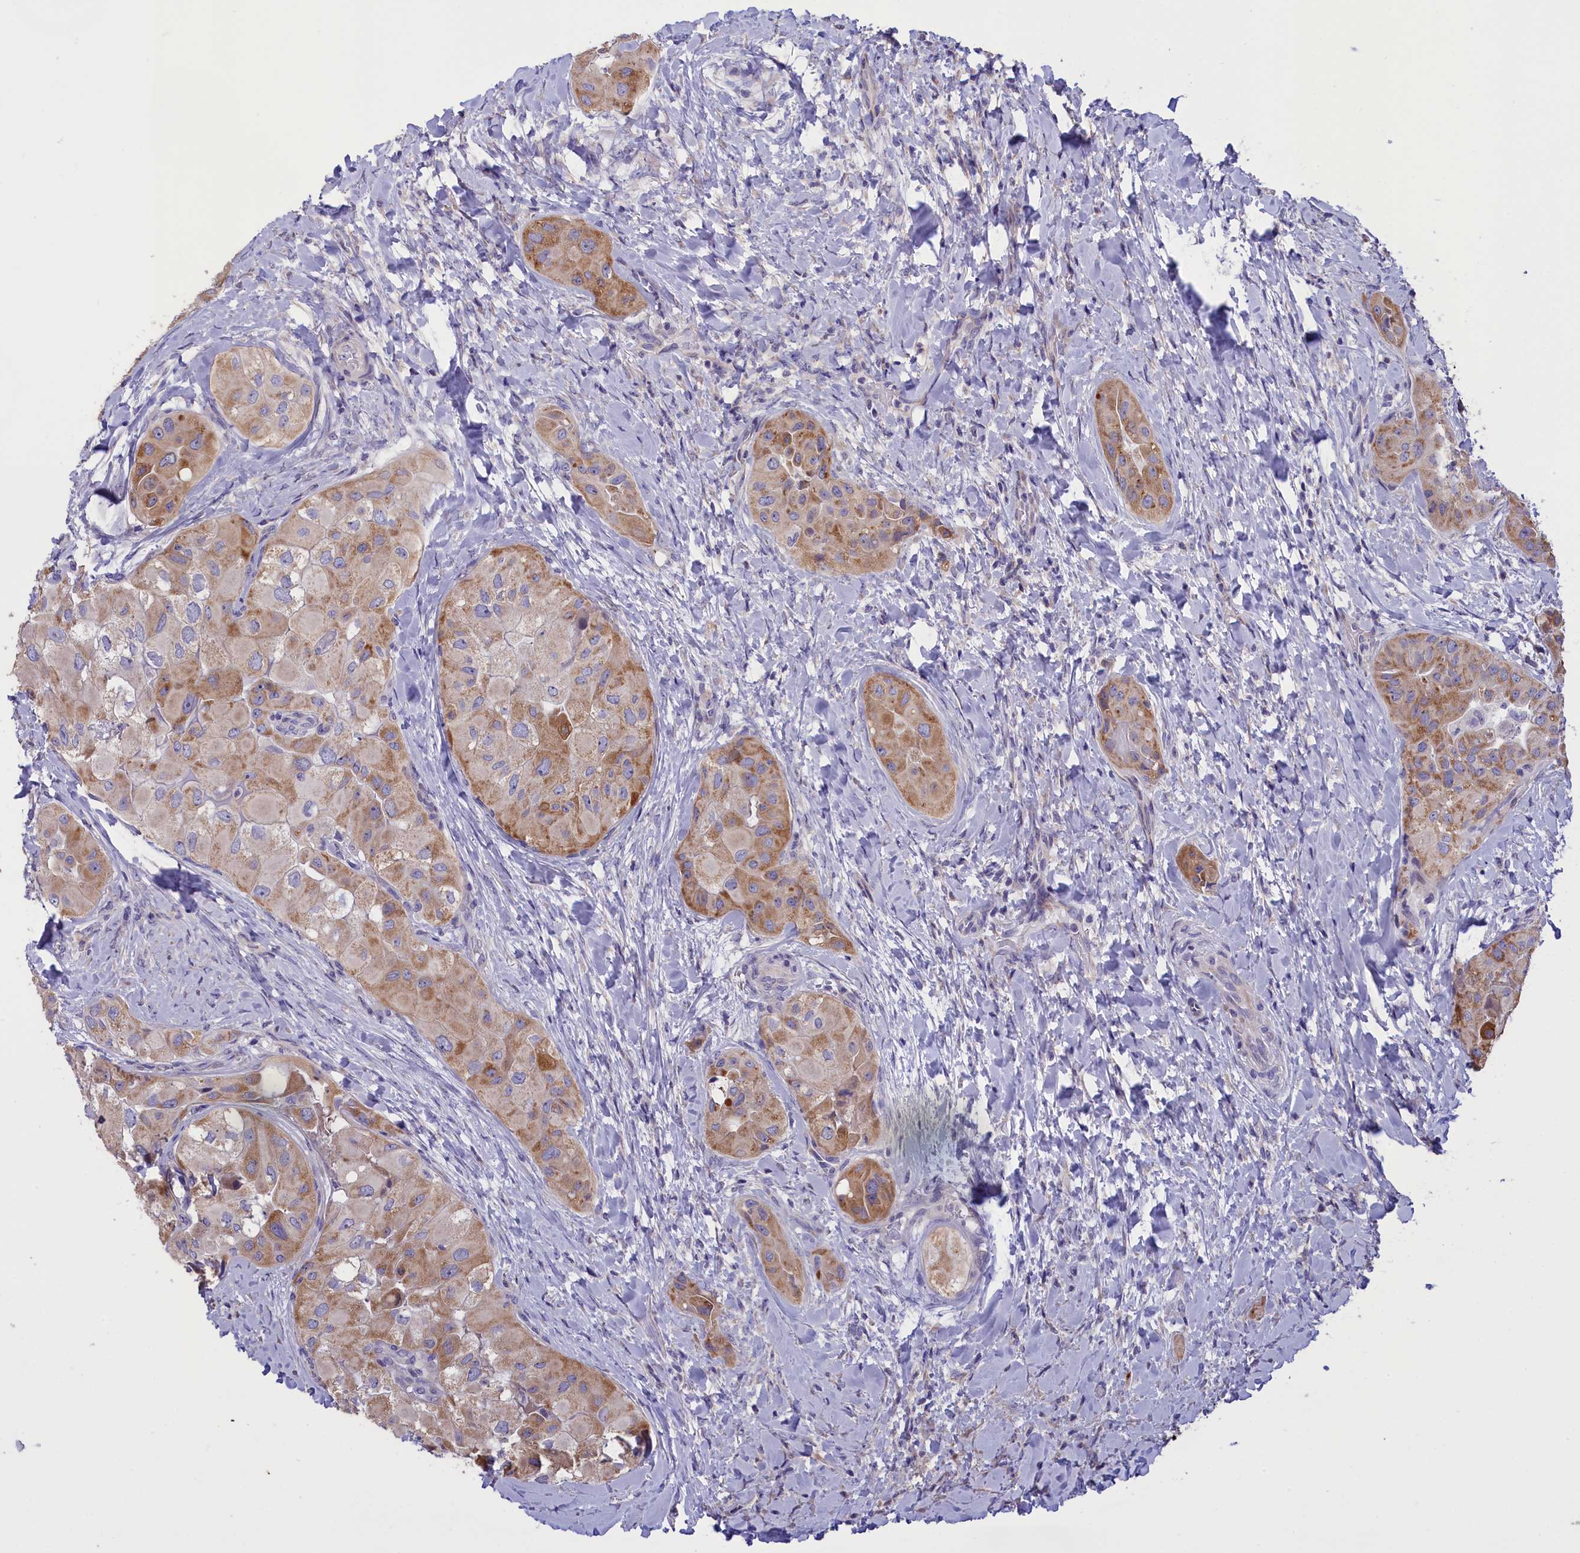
{"staining": {"intensity": "moderate", "quantity": "25%-75%", "location": "cytoplasmic/membranous"}, "tissue": "thyroid cancer", "cell_type": "Tumor cells", "image_type": "cancer", "snomed": [{"axis": "morphology", "description": "Normal tissue, NOS"}, {"axis": "morphology", "description": "Papillary adenocarcinoma, NOS"}, {"axis": "topography", "description": "Thyroid gland"}], "caption": "Immunohistochemical staining of thyroid papillary adenocarcinoma shows moderate cytoplasmic/membranous protein expression in about 25%-75% of tumor cells. The protein is shown in brown color, while the nuclei are stained blue.", "gene": "CYP2U1", "patient": {"sex": "female", "age": 59}}